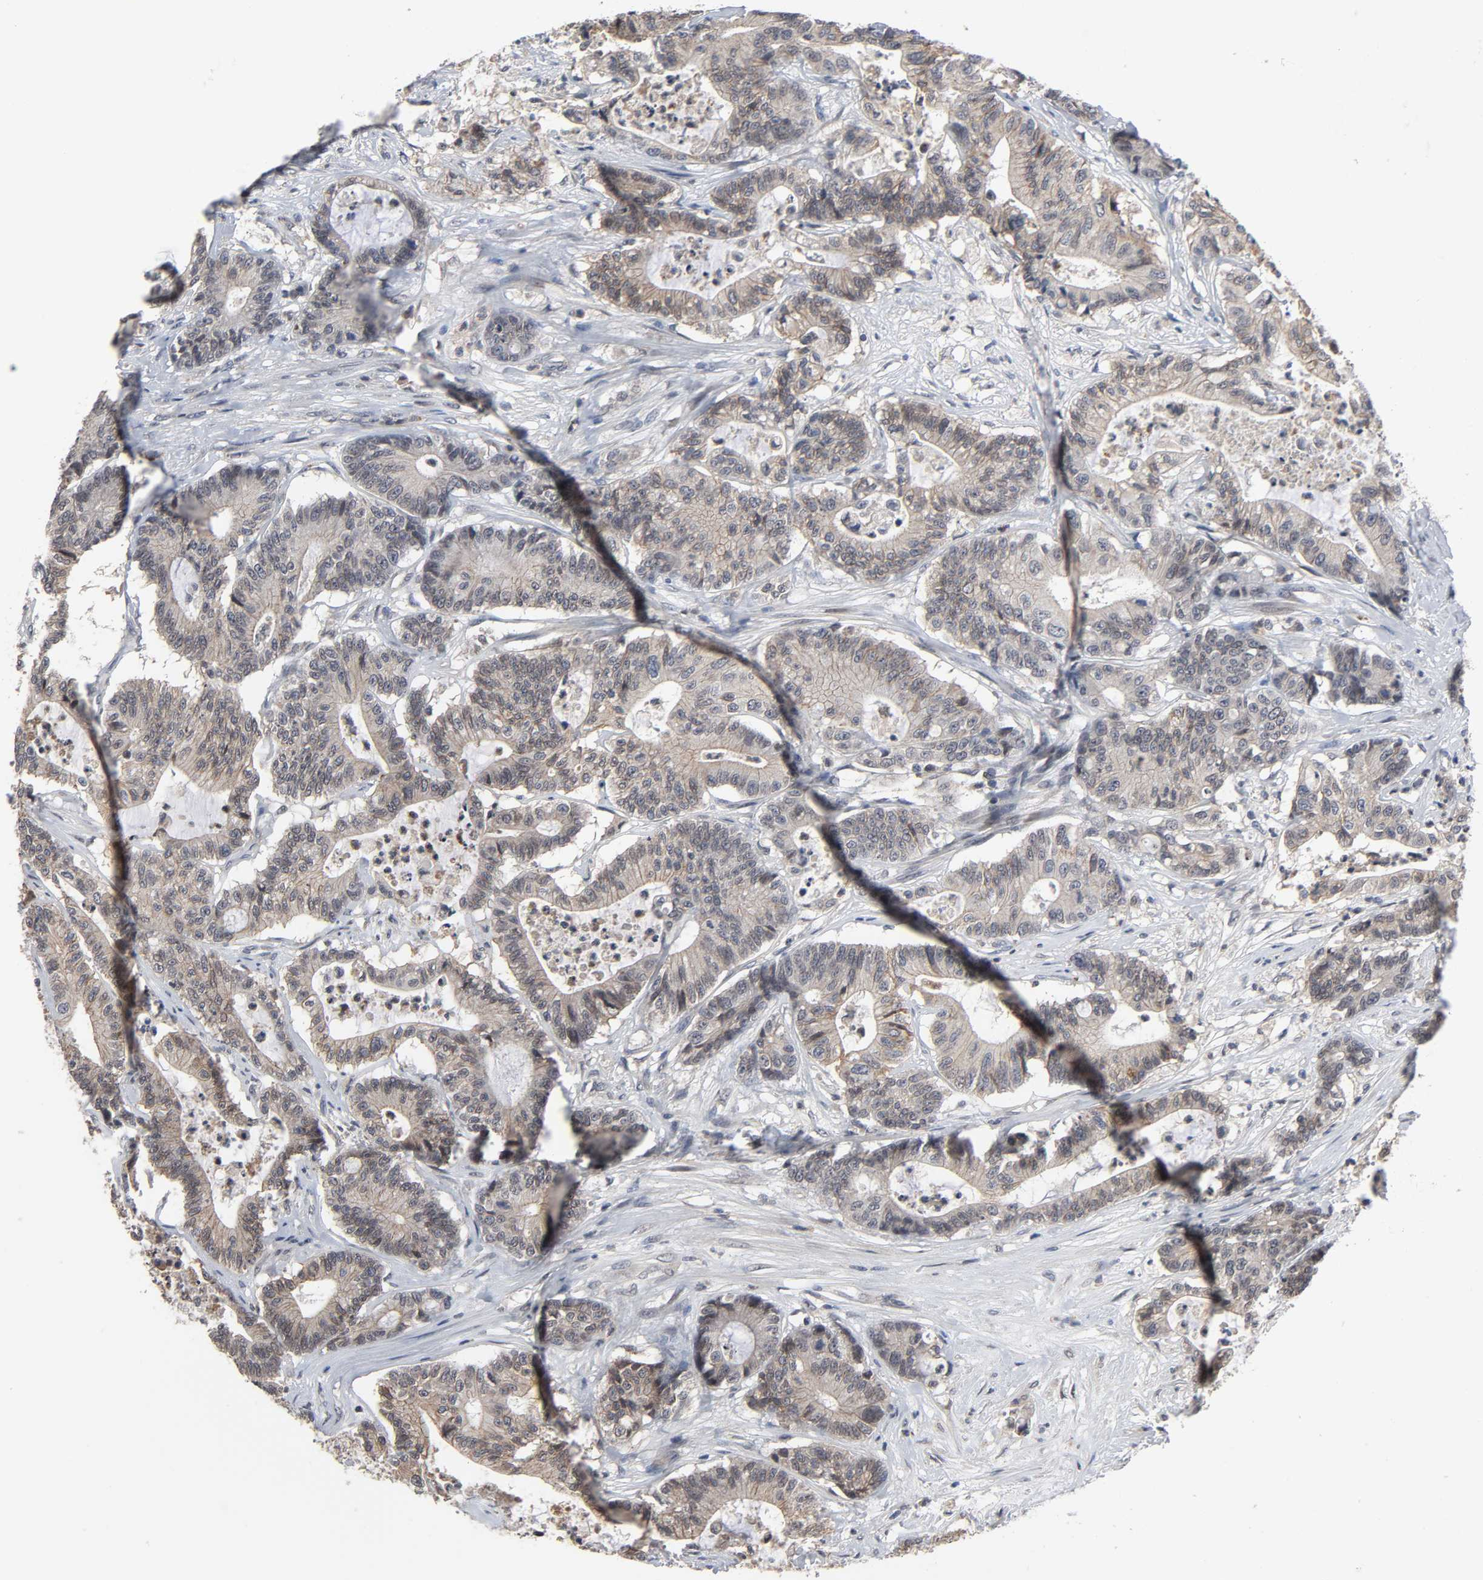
{"staining": {"intensity": "weak", "quantity": ">75%", "location": "cytoplasmic/membranous"}, "tissue": "colorectal cancer", "cell_type": "Tumor cells", "image_type": "cancer", "snomed": [{"axis": "morphology", "description": "Adenocarcinoma, NOS"}, {"axis": "topography", "description": "Colon"}], "caption": "Colorectal cancer was stained to show a protein in brown. There is low levels of weak cytoplasmic/membranous positivity in about >75% of tumor cells.", "gene": "CCDC175", "patient": {"sex": "female", "age": 84}}